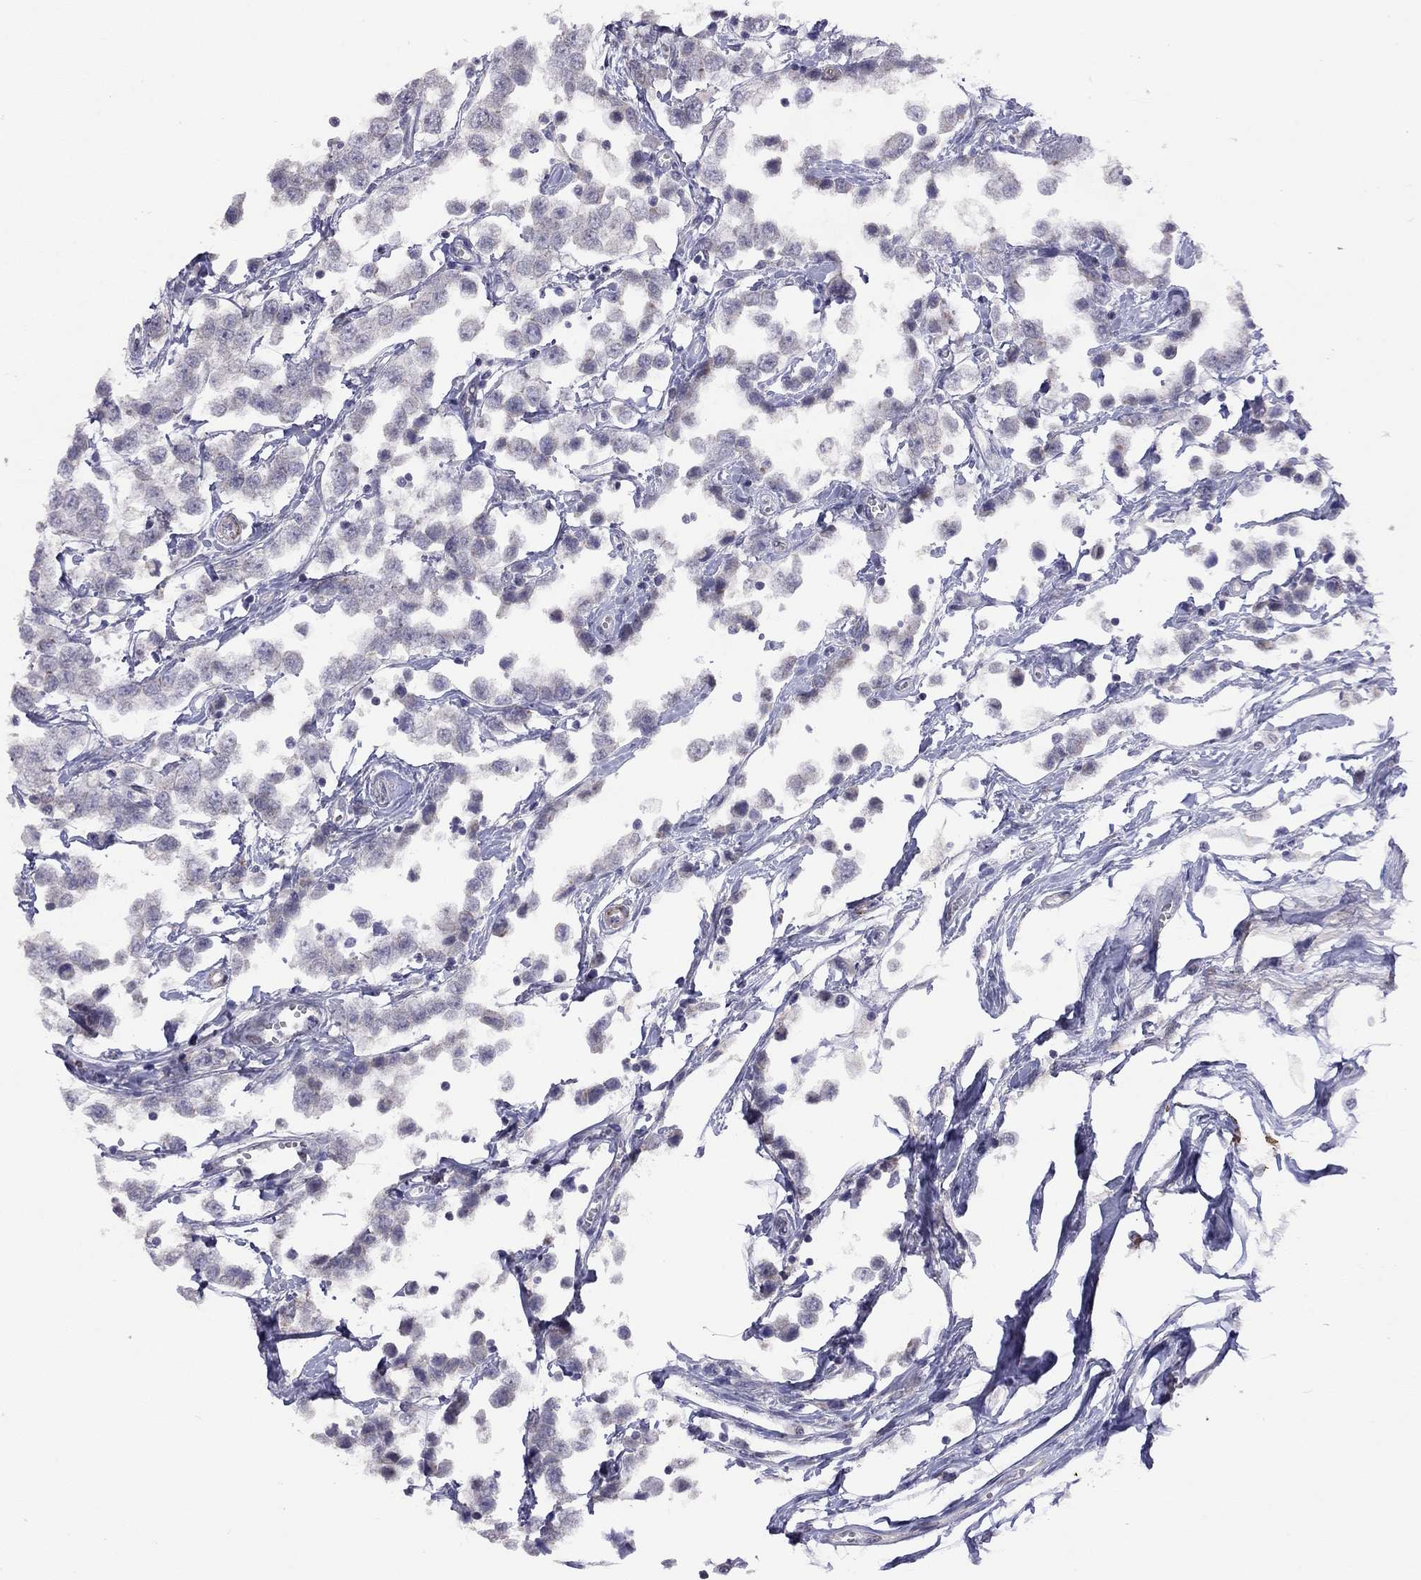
{"staining": {"intensity": "negative", "quantity": "none", "location": "none"}, "tissue": "testis cancer", "cell_type": "Tumor cells", "image_type": "cancer", "snomed": [{"axis": "morphology", "description": "Seminoma, NOS"}, {"axis": "topography", "description": "Testis"}], "caption": "Tumor cells show no significant protein staining in testis cancer. (DAB immunohistochemistry (IHC), high magnification).", "gene": "SYTL2", "patient": {"sex": "male", "age": 34}}